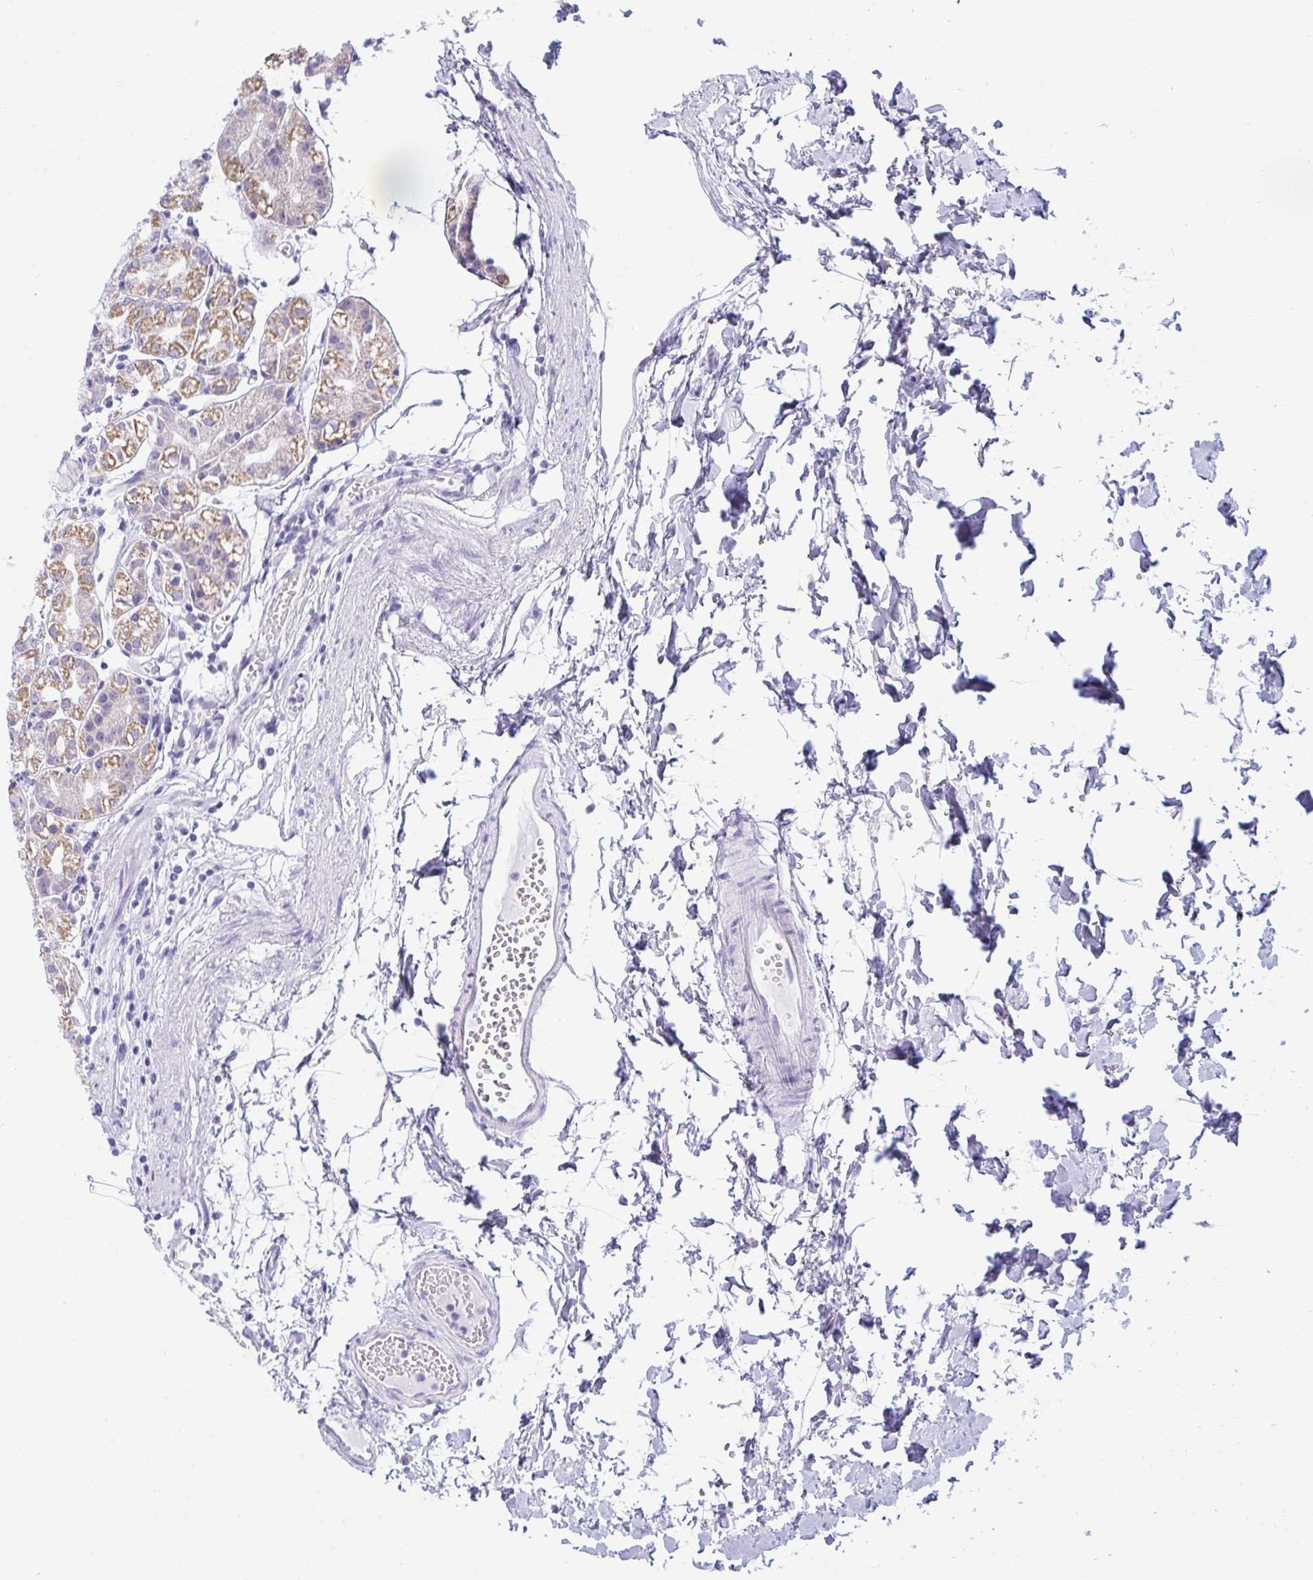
{"staining": {"intensity": "moderate", "quantity": "25%-75%", "location": "cytoplasmic/membranous"}, "tissue": "stomach", "cell_type": "Glandular cells", "image_type": "normal", "snomed": [{"axis": "morphology", "description": "Normal tissue, NOS"}, {"axis": "topography", "description": "Stomach"}], "caption": "About 25%-75% of glandular cells in normal human stomach demonstrate moderate cytoplasmic/membranous protein positivity as visualized by brown immunohistochemical staining.", "gene": "BBS1", "patient": {"sex": "female", "age": 57}}